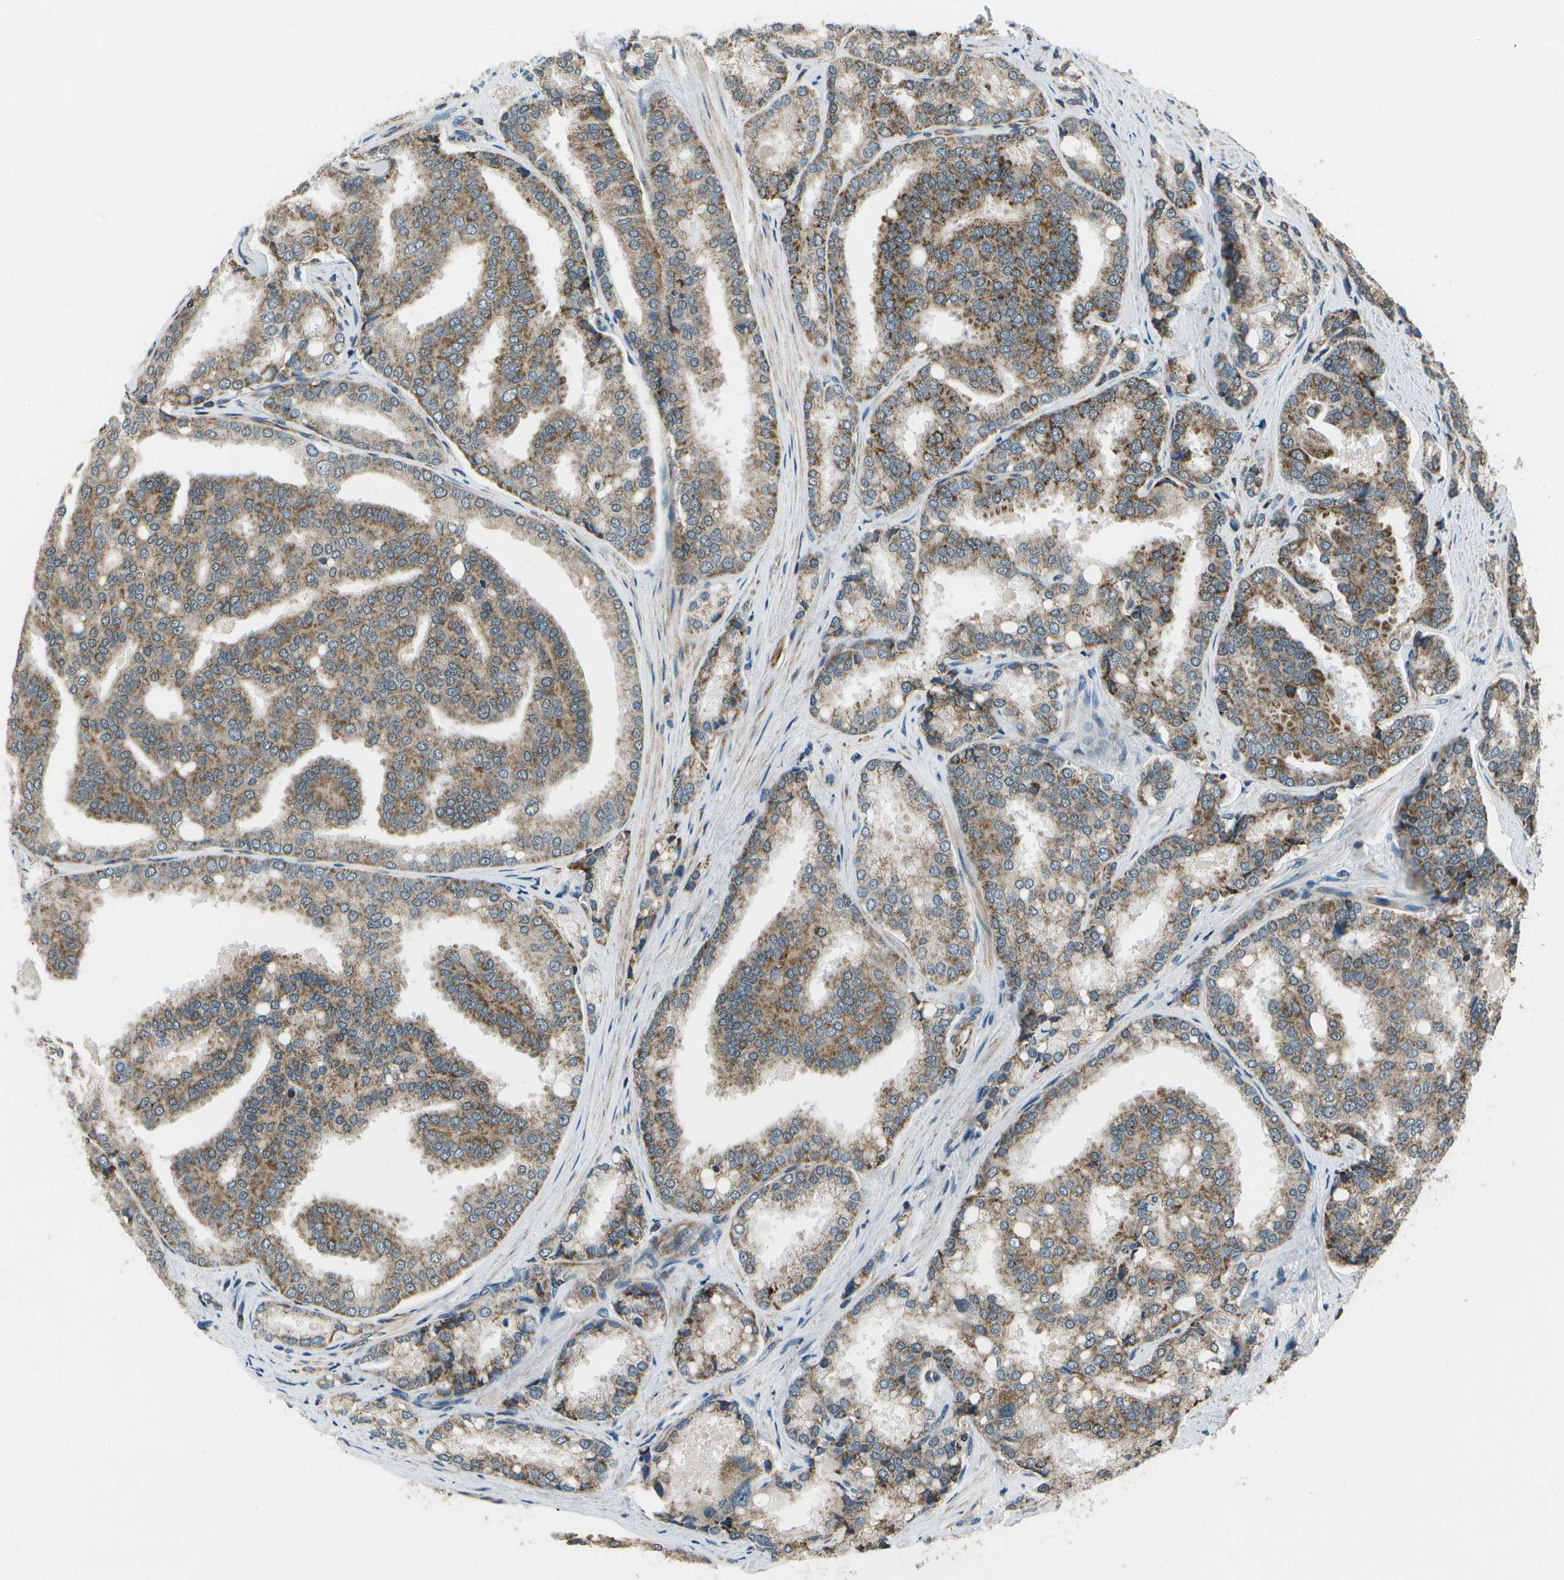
{"staining": {"intensity": "moderate", "quantity": ">75%", "location": "cytoplasmic/membranous"}, "tissue": "prostate cancer", "cell_type": "Tumor cells", "image_type": "cancer", "snomed": [{"axis": "morphology", "description": "Adenocarcinoma, High grade"}, {"axis": "topography", "description": "Prostate"}], "caption": "Immunohistochemical staining of human adenocarcinoma (high-grade) (prostate) demonstrates medium levels of moderate cytoplasmic/membranous protein positivity in approximately >75% of tumor cells.", "gene": "EIF2AK1", "patient": {"sex": "male", "age": 50}}